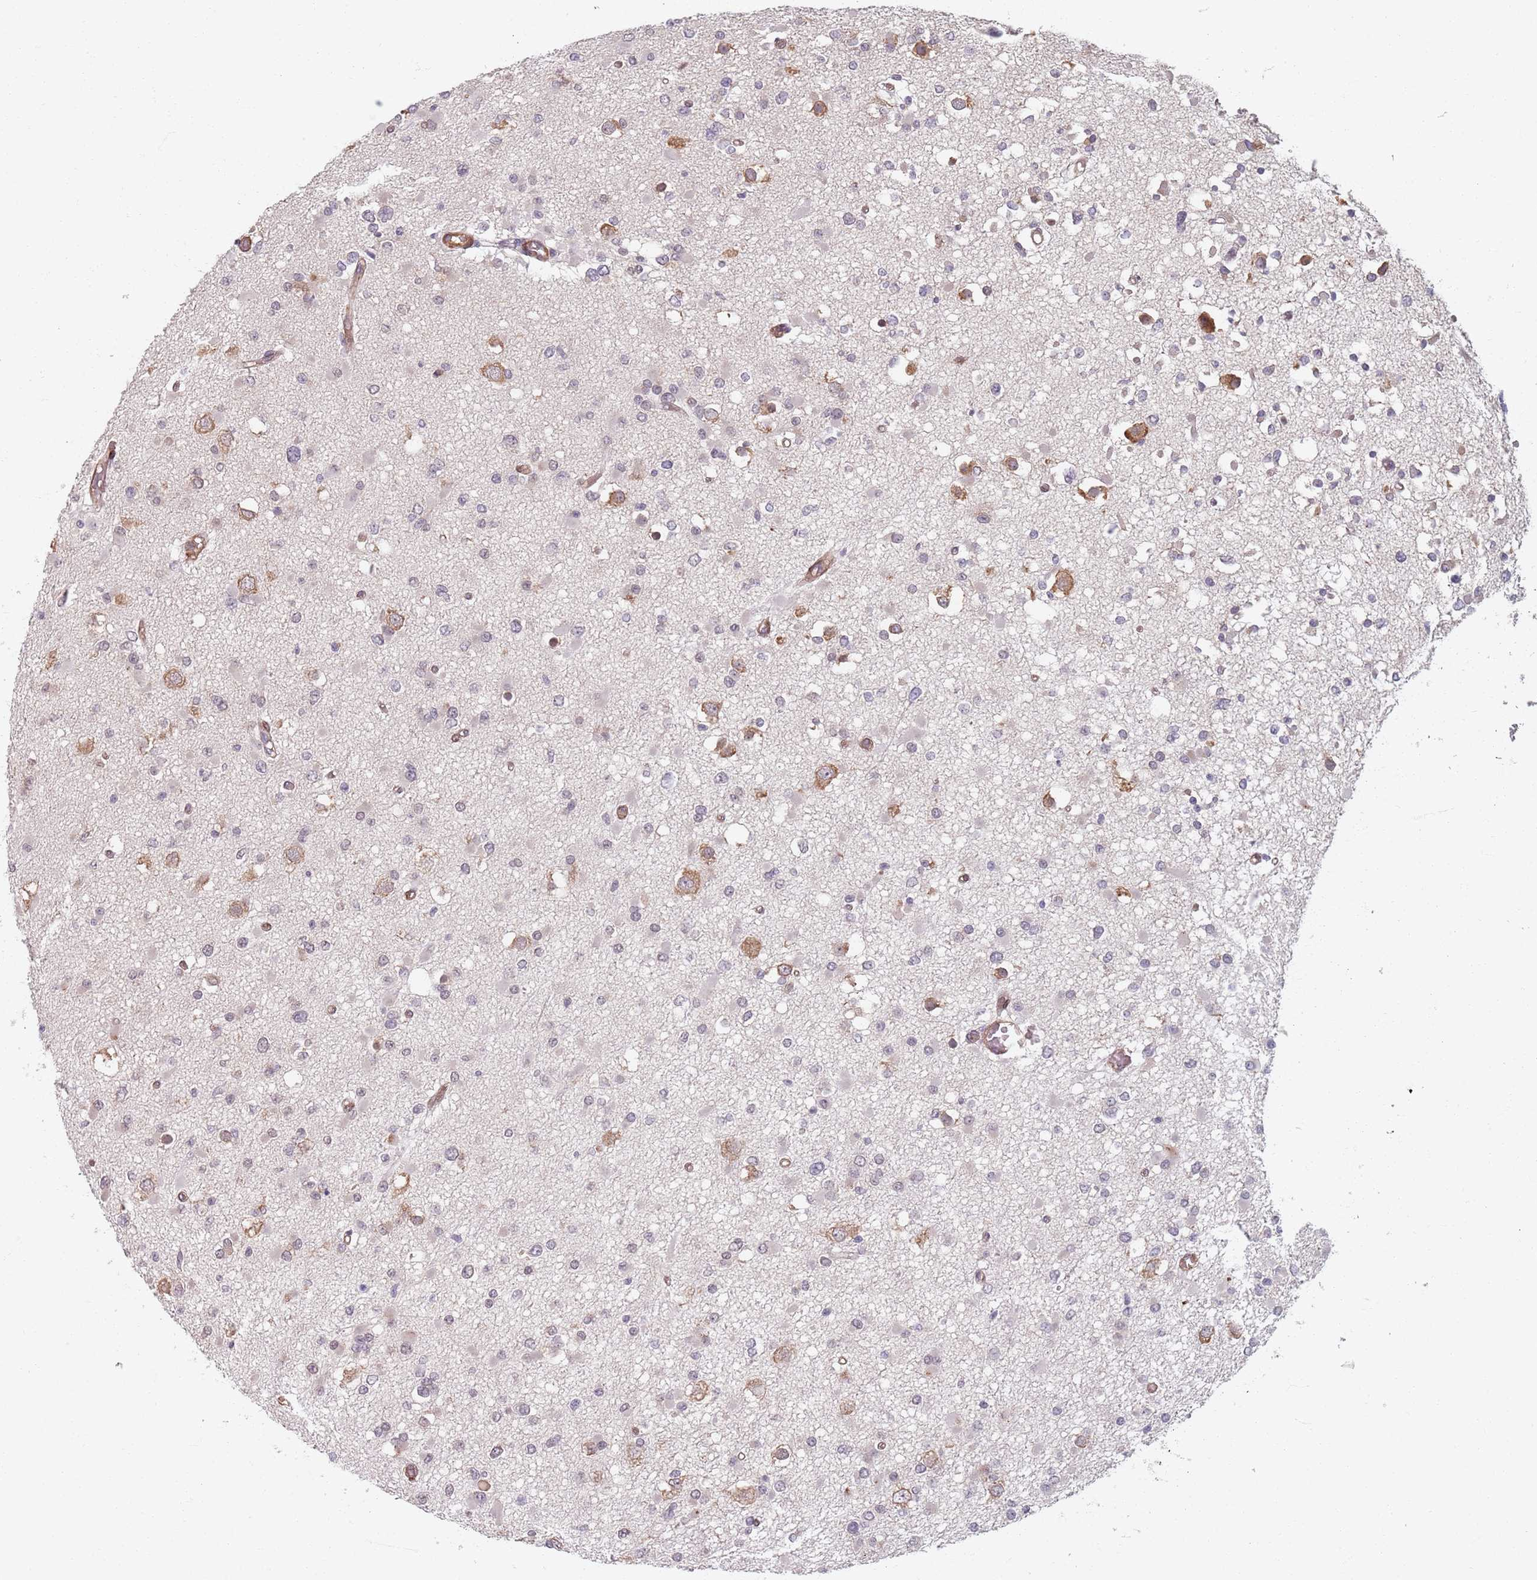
{"staining": {"intensity": "weak", "quantity": "<25%", "location": "cytoplasmic/membranous"}, "tissue": "glioma", "cell_type": "Tumor cells", "image_type": "cancer", "snomed": [{"axis": "morphology", "description": "Glioma, malignant, Low grade"}, {"axis": "topography", "description": "Brain"}], "caption": "Tumor cells are negative for protein expression in human glioma.", "gene": "NOTCH3", "patient": {"sex": "female", "age": 22}}